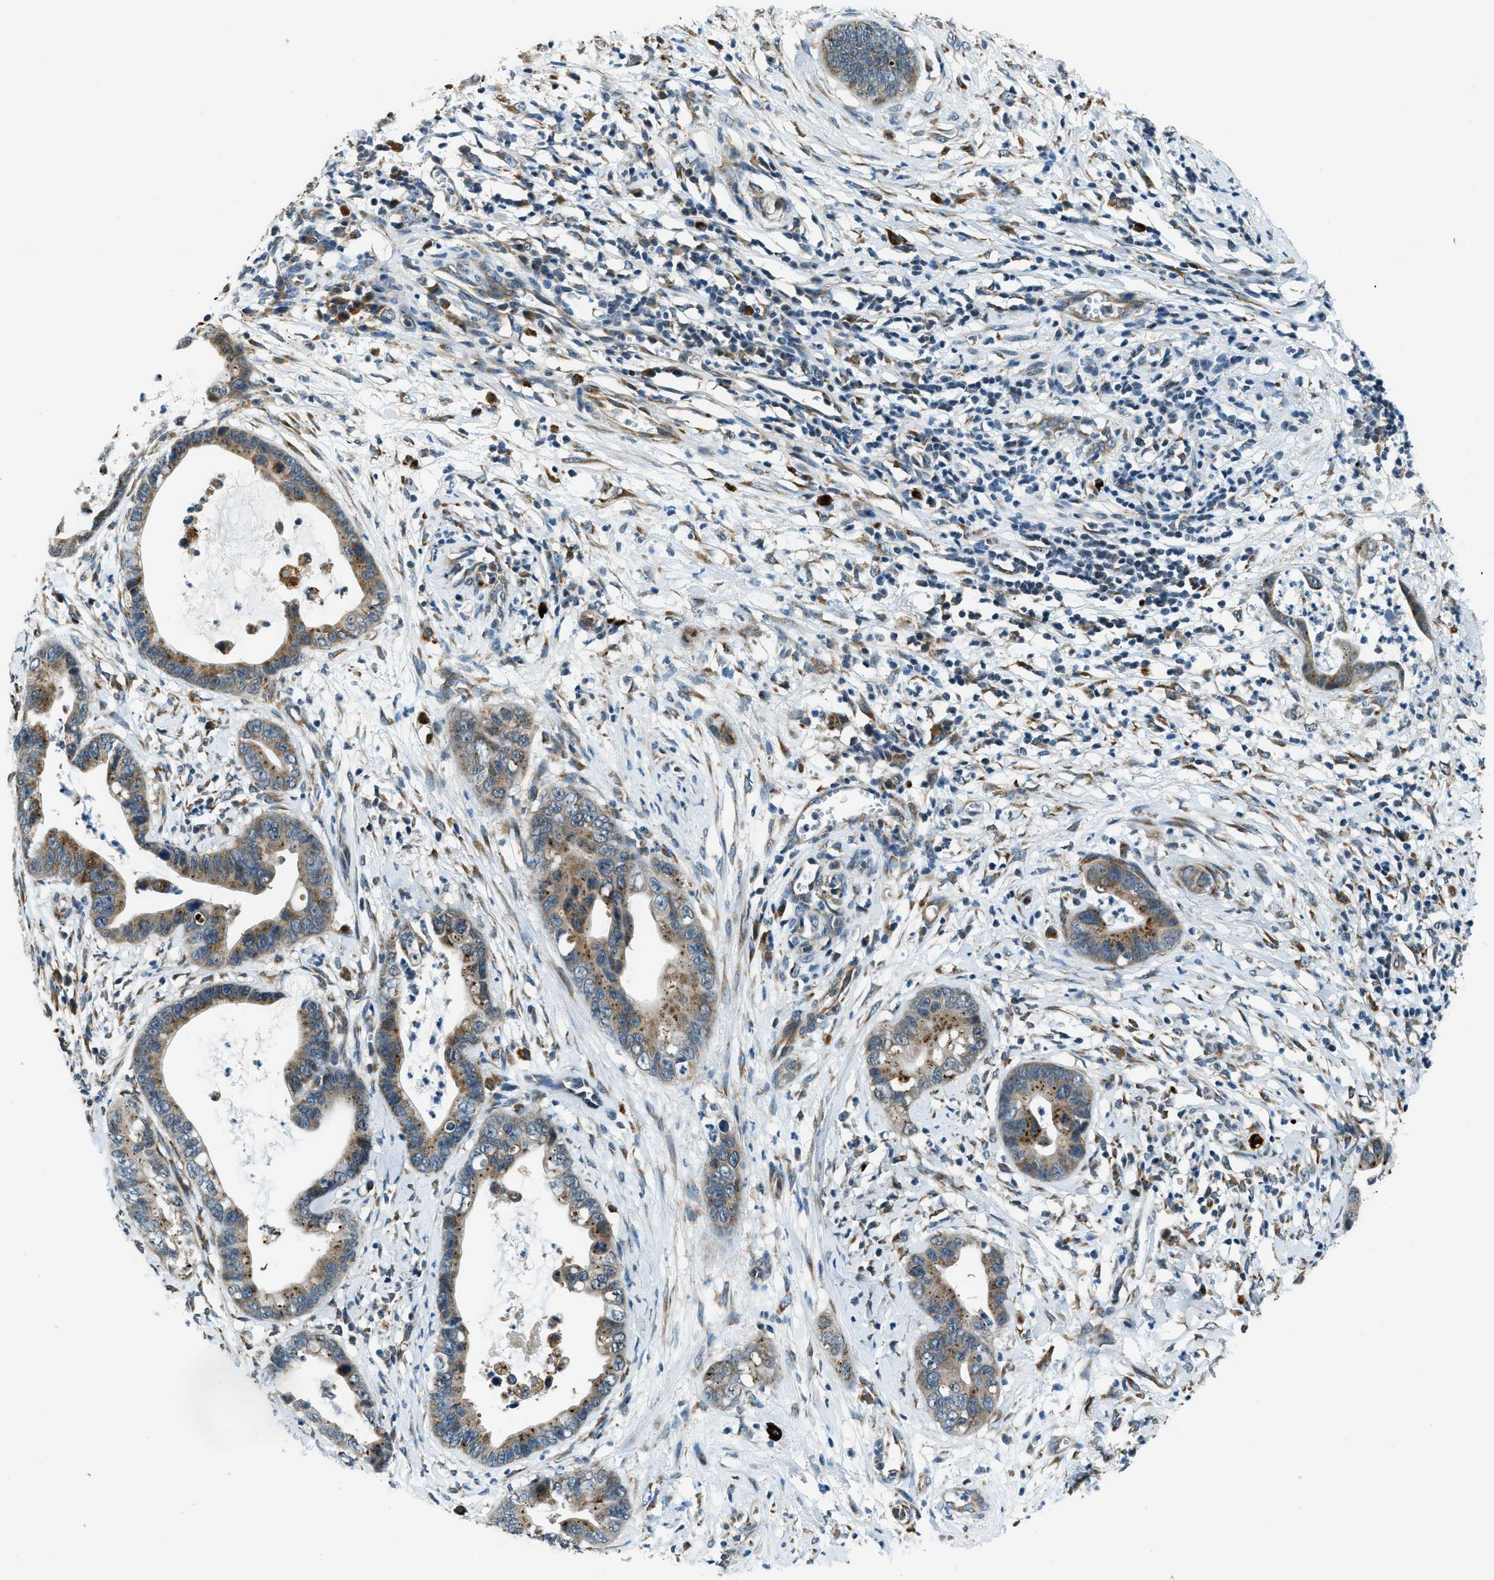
{"staining": {"intensity": "moderate", "quantity": ">75%", "location": "cytoplasmic/membranous"}, "tissue": "cervical cancer", "cell_type": "Tumor cells", "image_type": "cancer", "snomed": [{"axis": "morphology", "description": "Adenocarcinoma, NOS"}, {"axis": "topography", "description": "Cervix"}], "caption": "About >75% of tumor cells in cervical cancer display moderate cytoplasmic/membranous protein expression as visualized by brown immunohistochemical staining.", "gene": "GINM1", "patient": {"sex": "female", "age": 44}}